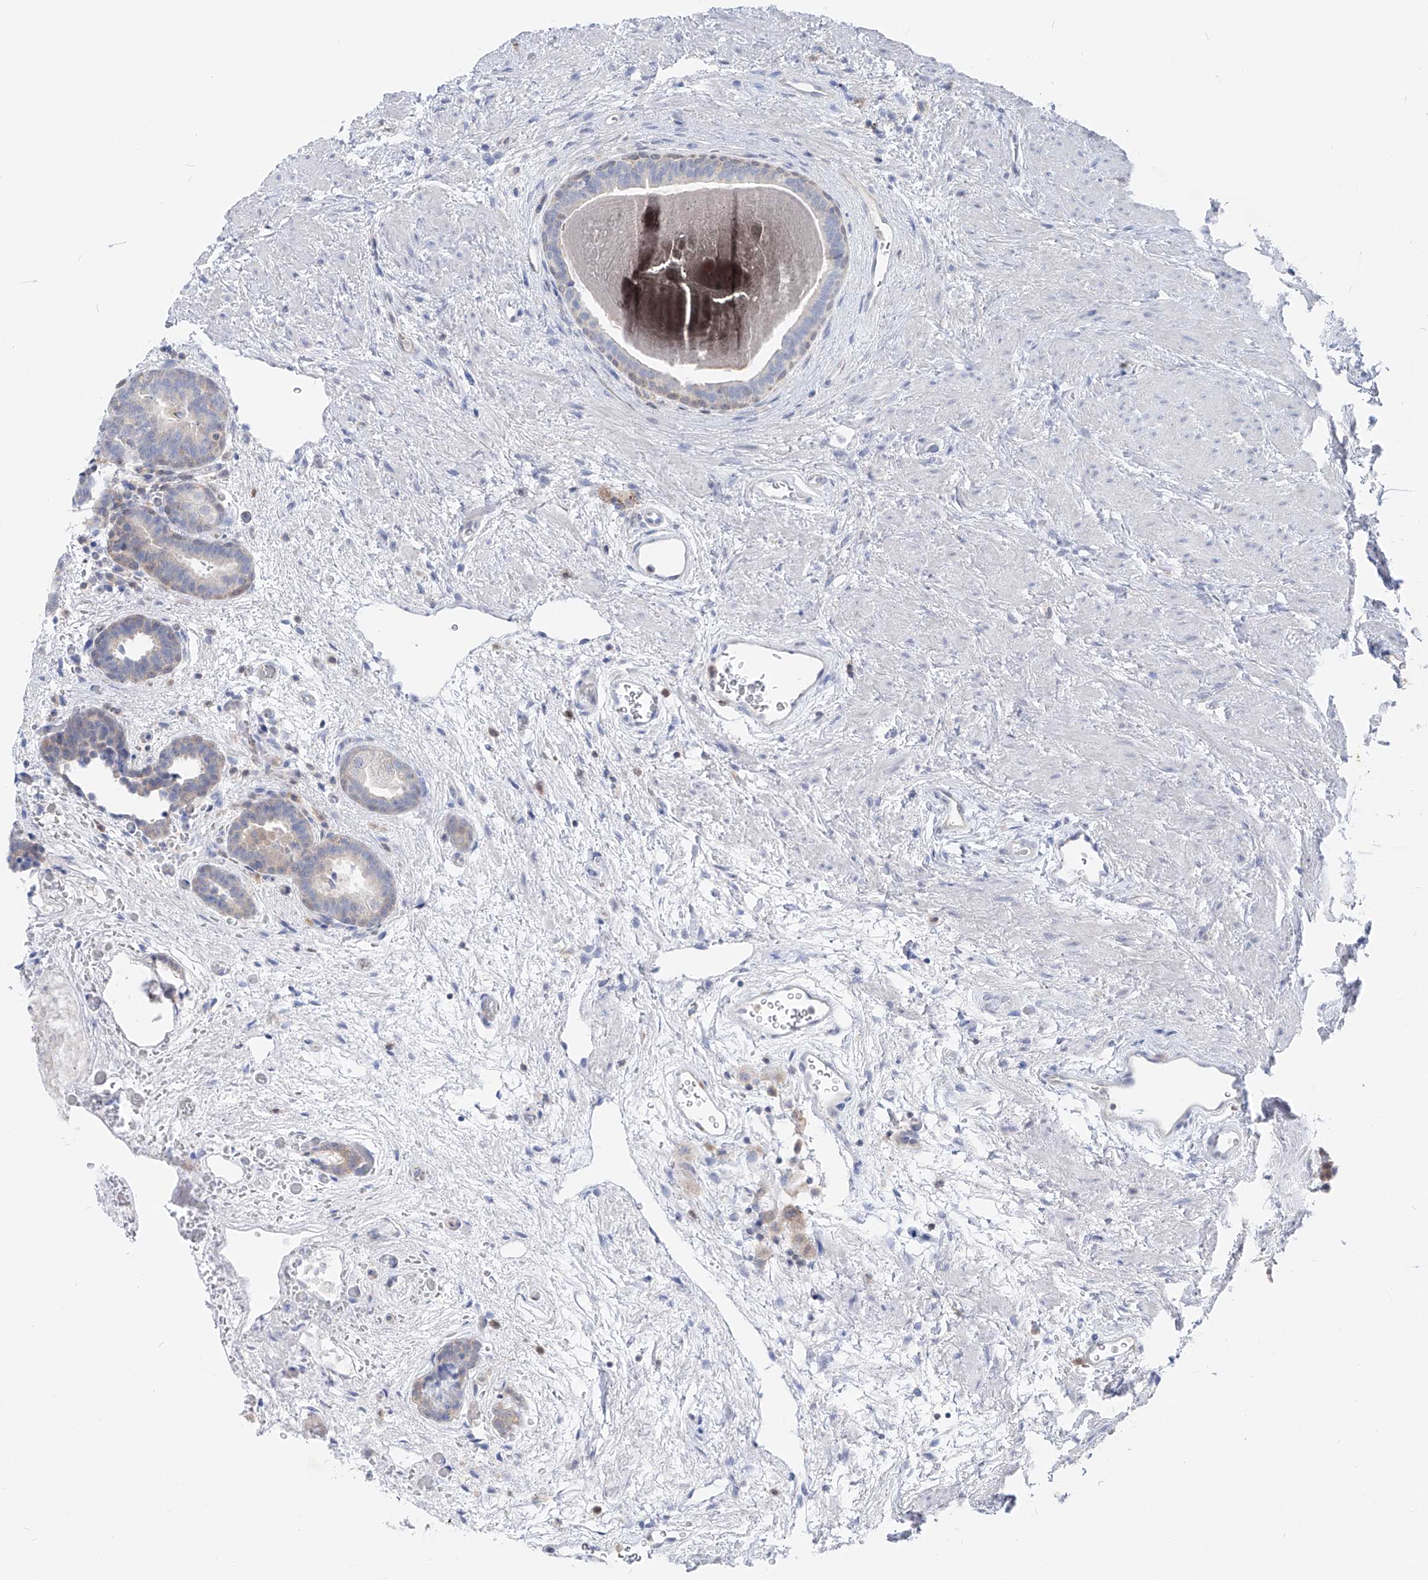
{"staining": {"intensity": "negative", "quantity": "none", "location": "none"}, "tissue": "prostate", "cell_type": "Glandular cells", "image_type": "normal", "snomed": [{"axis": "morphology", "description": "Normal tissue, NOS"}, {"axis": "topography", "description": "Prostate"}], "caption": "An immunohistochemistry (IHC) micrograph of unremarkable prostate is shown. There is no staining in glandular cells of prostate. (Stains: DAB (3,3'-diaminobenzidine) immunohistochemistry (IHC) with hematoxylin counter stain, Microscopy: brightfield microscopy at high magnification).", "gene": "UFL1", "patient": {"sex": "male", "age": 48}}